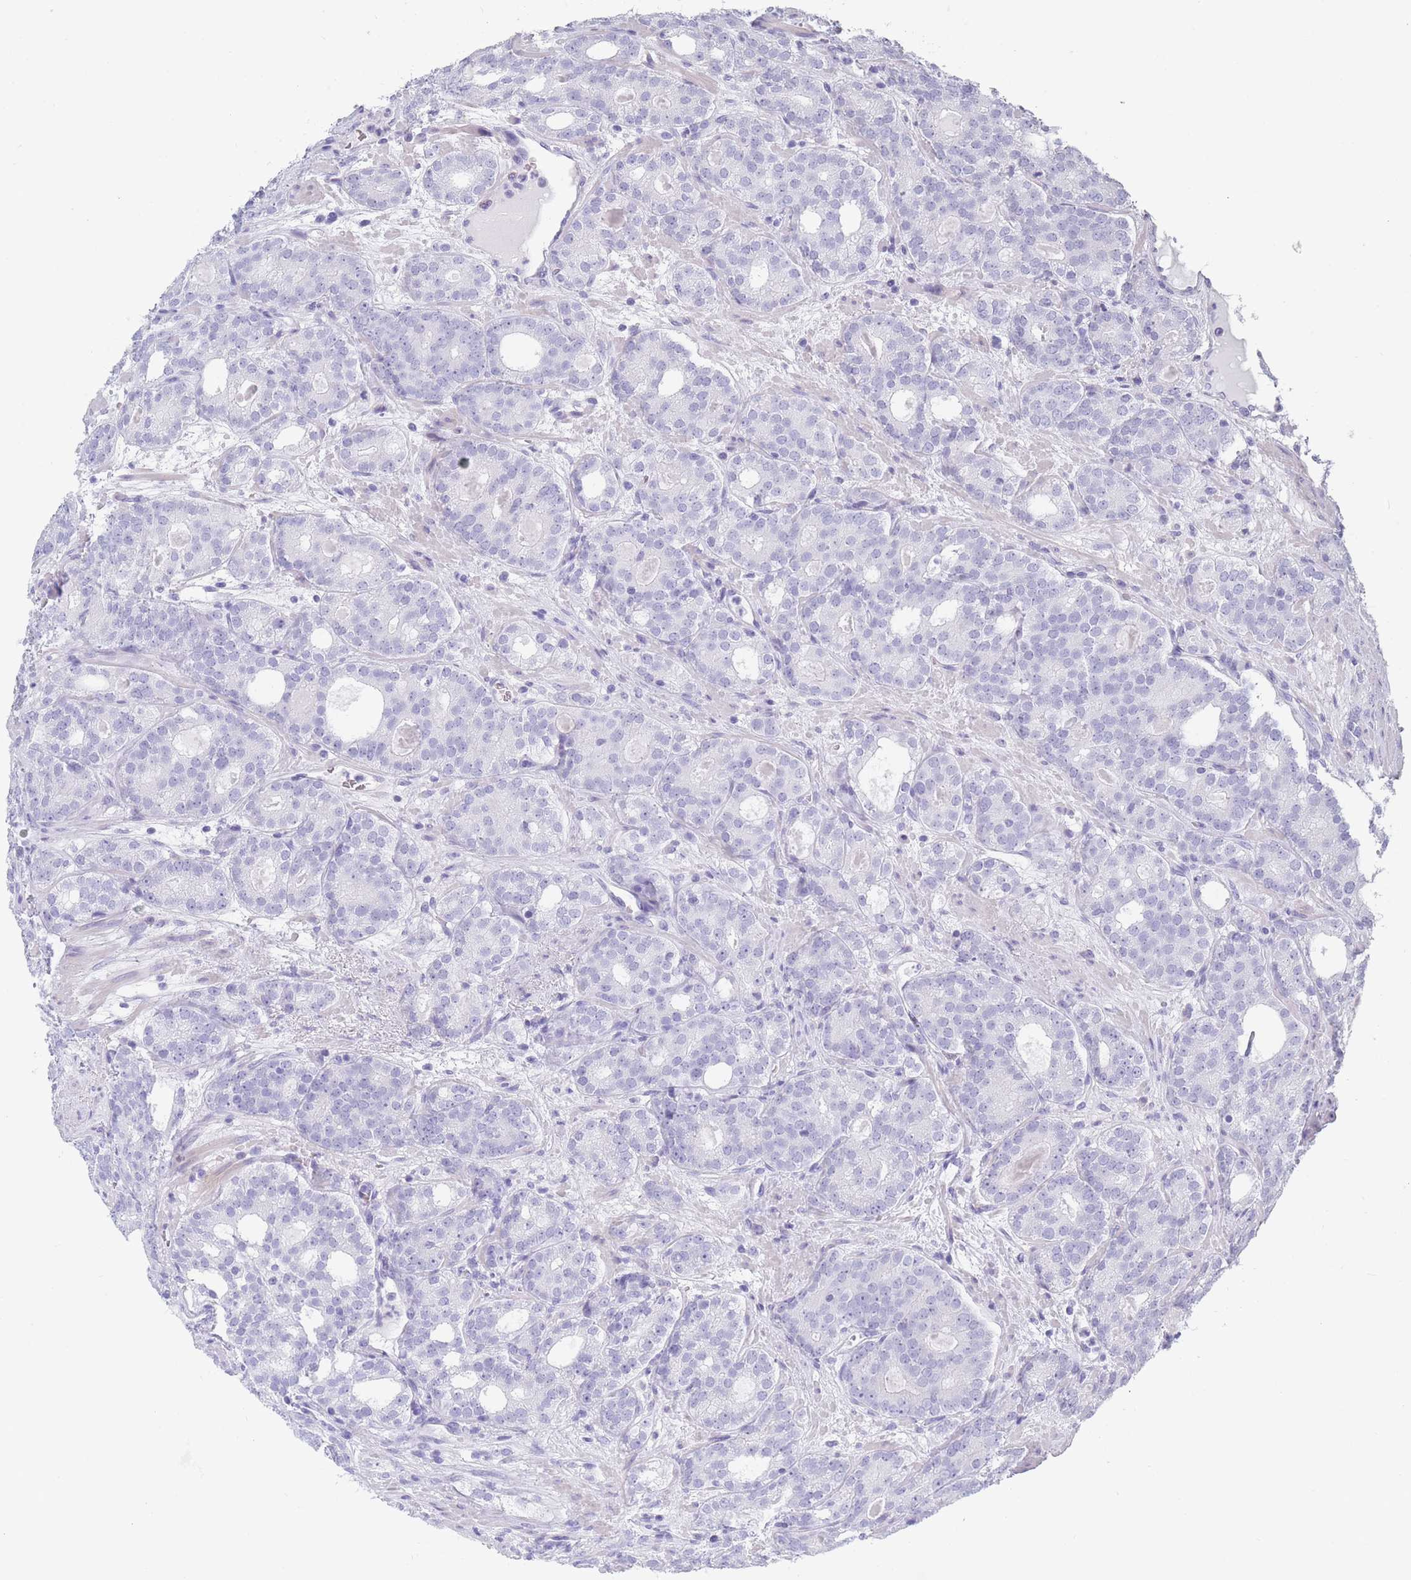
{"staining": {"intensity": "negative", "quantity": "none", "location": "none"}, "tissue": "prostate cancer", "cell_type": "Tumor cells", "image_type": "cancer", "snomed": [{"axis": "morphology", "description": "Adenocarcinoma, High grade"}, {"axis": "topography", "description": "Prostate"}], "caption": "Tumor cells are negative for protein expression in human prostate adenocarcinoma (high-grade).", "gene": "OR5D16", "patient": {"sex": "male", "age": 64}}